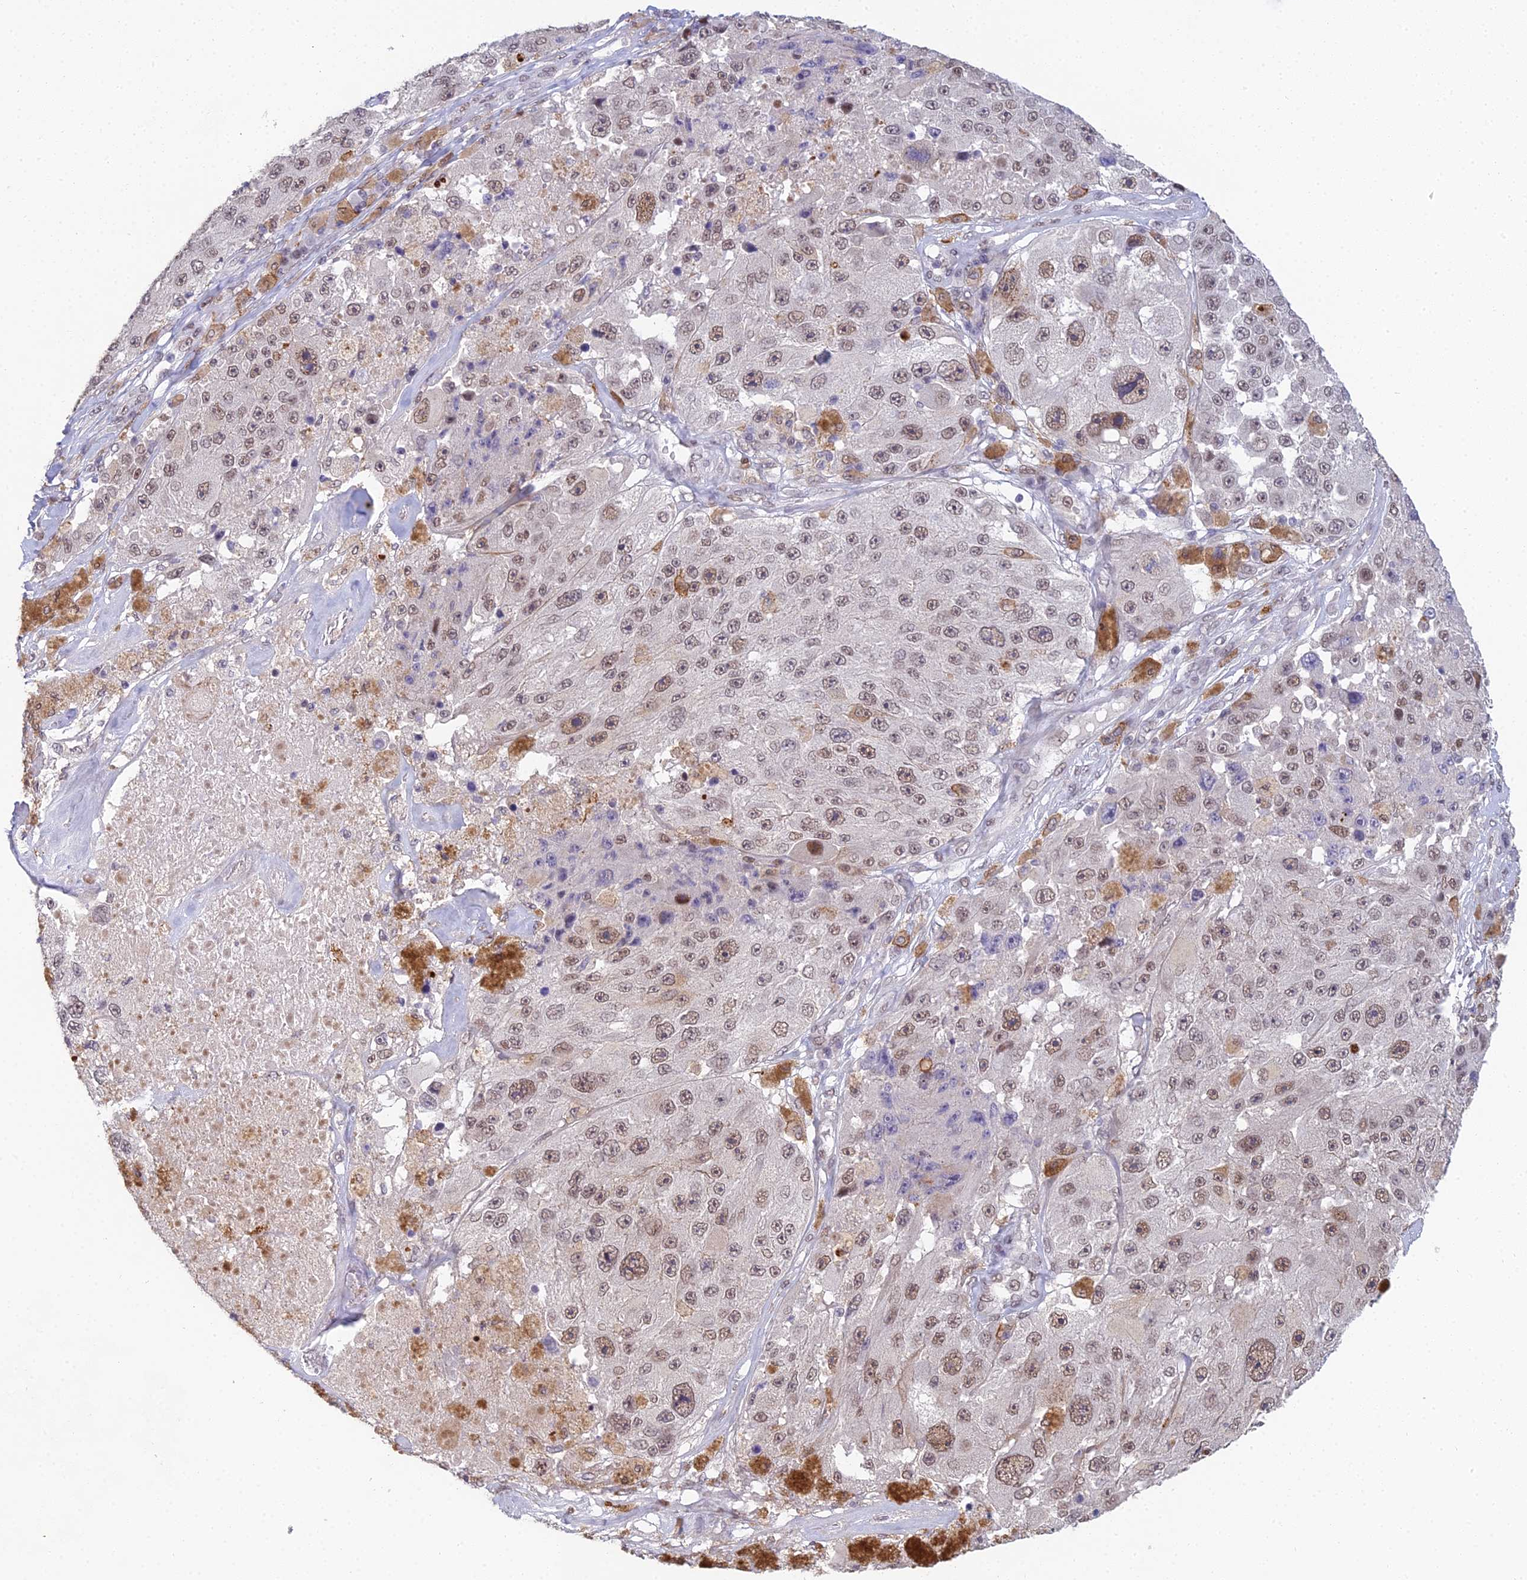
{"staining": {"intensity": "weak", "quantity": ">75%", "location": "nuclear"}, "tissue": "melanoma", "cell_type": "Tumor cells", "image_type": "cancer", "snomed": [{"axis": "morphology", "description": "Malignant melanoma, Metastatic site"}, {"axis": "topography", "description": "Lymph node"}], "caption": "Malignant melanoma (metastatic site) stained with a protein marker reveals weak staining in tumor cells.", "gene": "ABHD17A", "patient": {"sex": "male", "age": 62}}